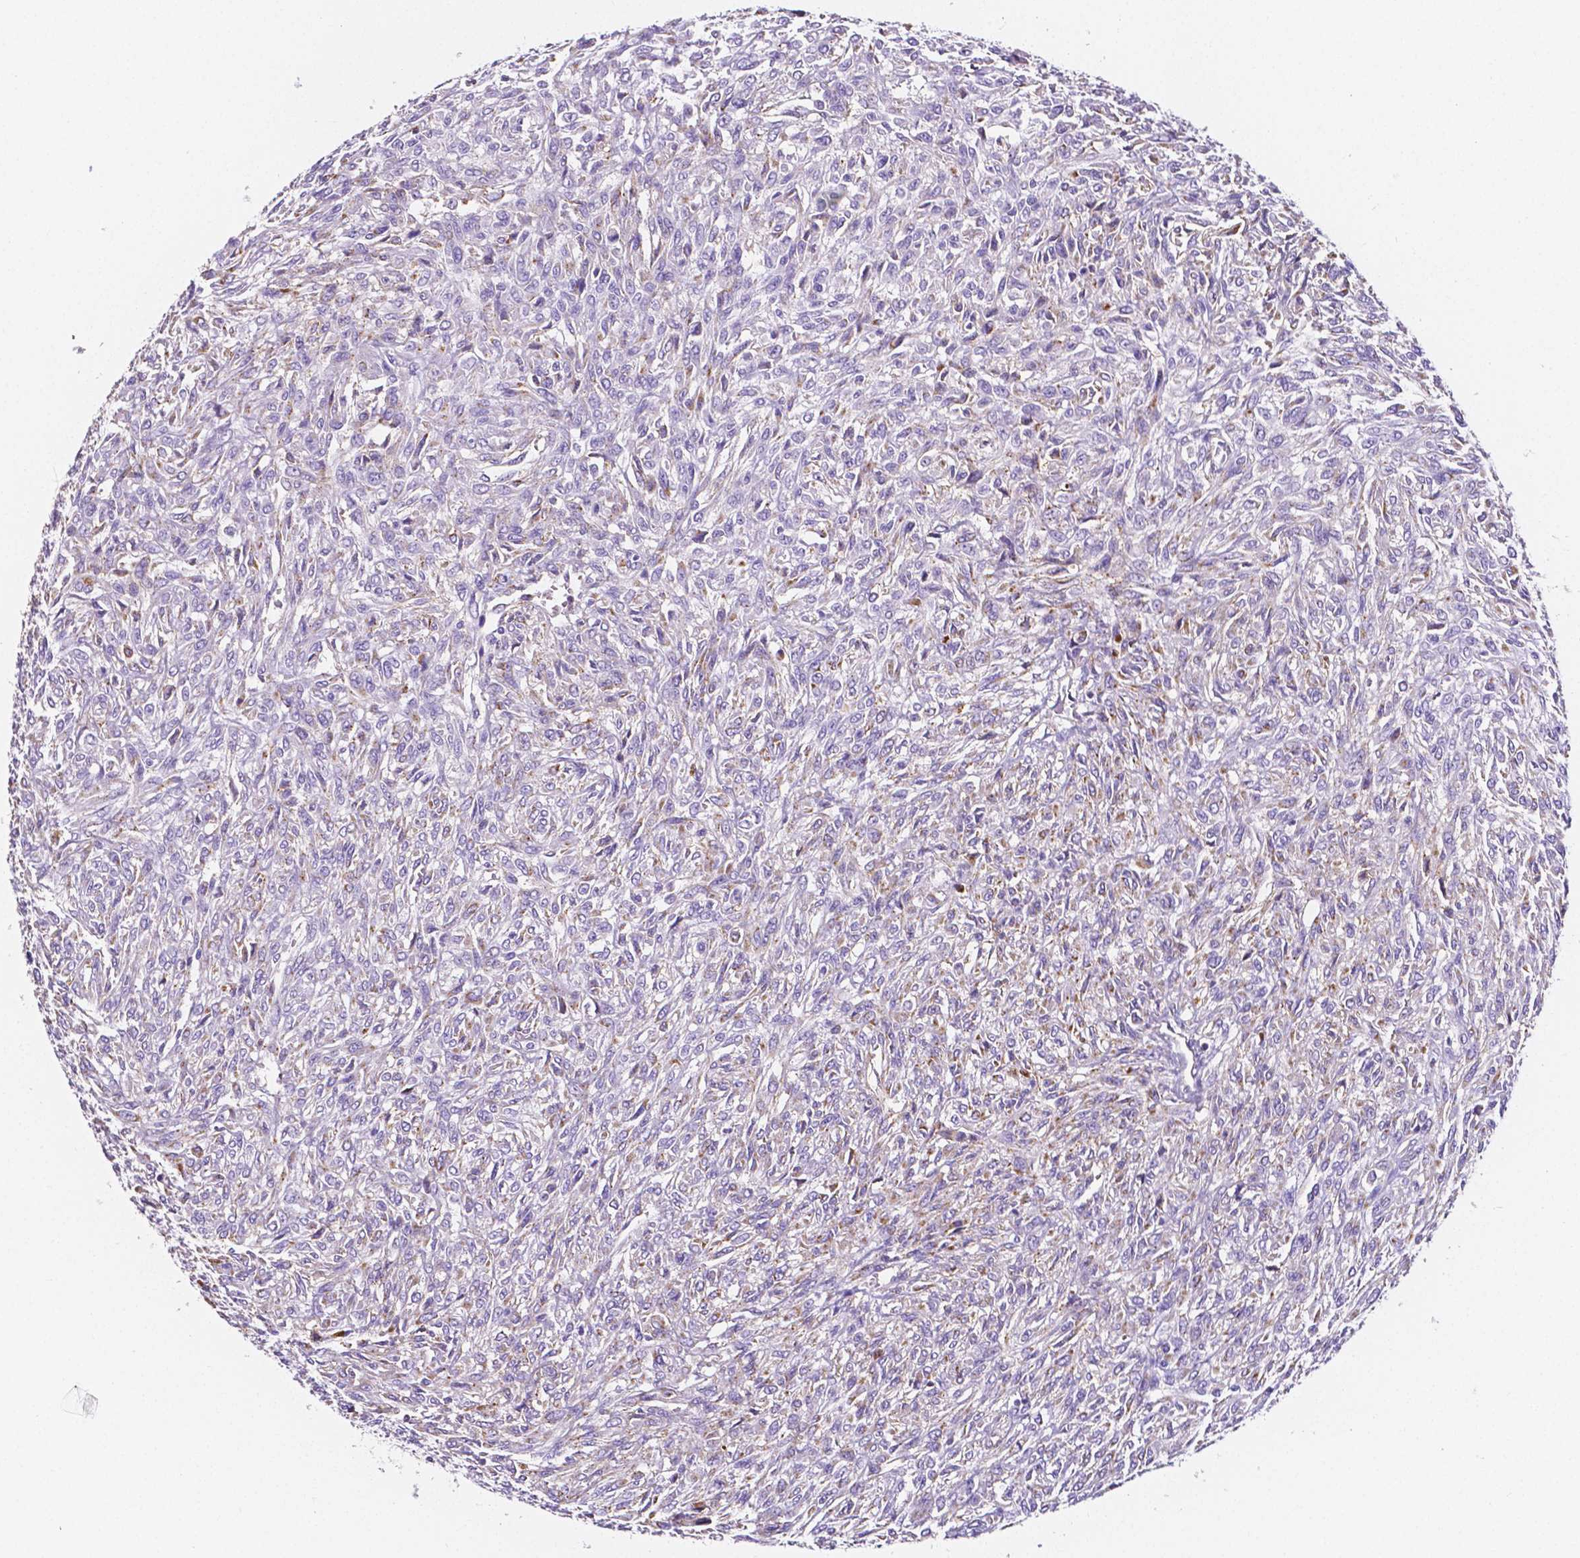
{"staining": {"intensity": "negative", "quantity": "none", "location": "none"}, "tissue": "renal cancer", "cell_type": "Tumor cells", "image_type": "cancer", "snomed": [{"axis": "morphology", "description": "Adenocarcinoma, NOS"}, {"axis": "topography", "description": "Kidney"}], "caption": "Renal cancer was stained to show a protein in brown. There is no significant positivity in tumor cells.", "gene": "GABRD", "patient": {"sex": "male", "age": 58}}